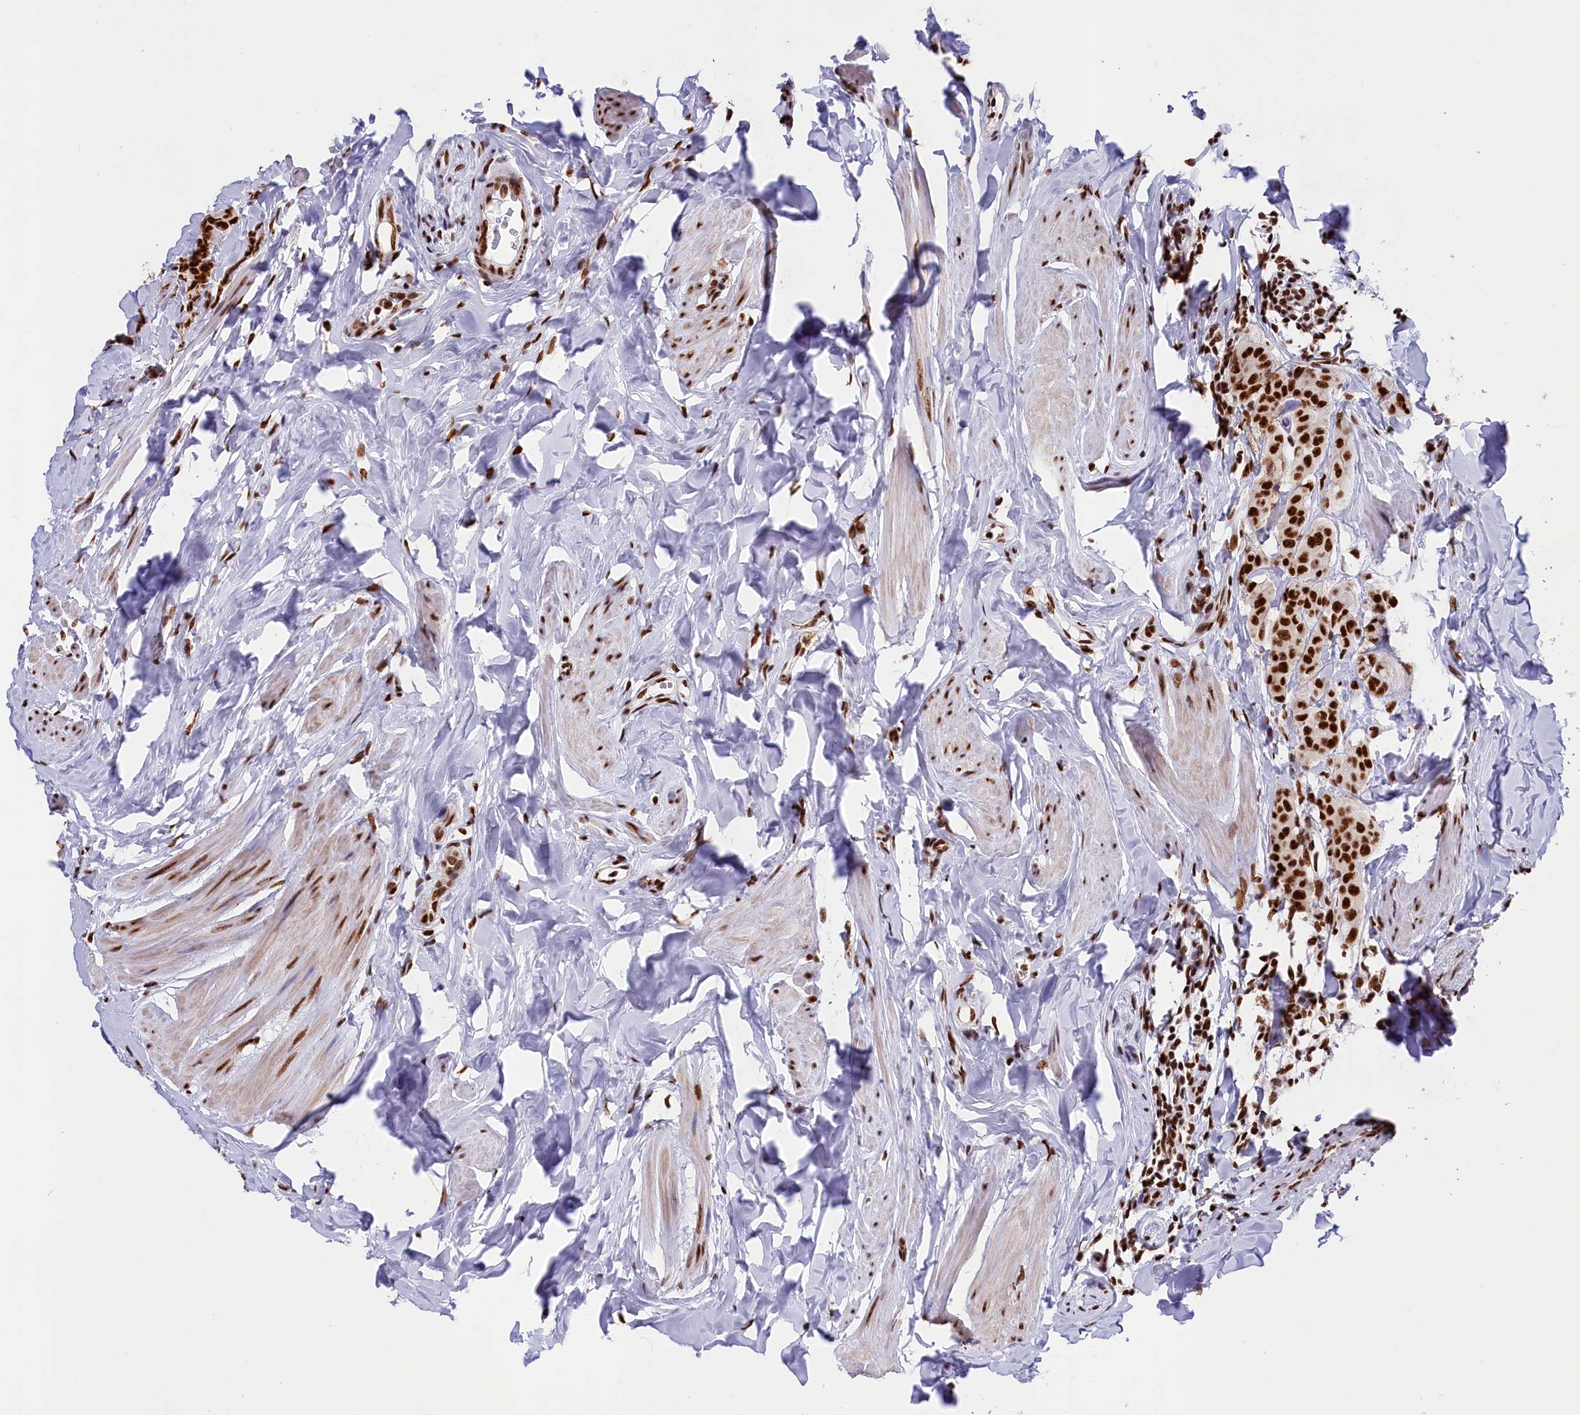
{"staining": {"intensity": "strong", "quantity": ">75%", "location": "nuclear"}, "tissue": "breast cancer", "cell_type": "Tumor cells", "image_type": "cancer", "snomed": [{"axis": "morphology", "description": "Duct carcinoma"}, {"axis": "topography", "description": "Breast"}], "caption": "A brown stain highlights strong nuclear staining of a protein in human breast cancer tumor cells. (DAB IHC, brown staining for protein, blue staining for nuclei).", "gene": "SNRNP70", "patient": {"sex": "female", "age": 40}}